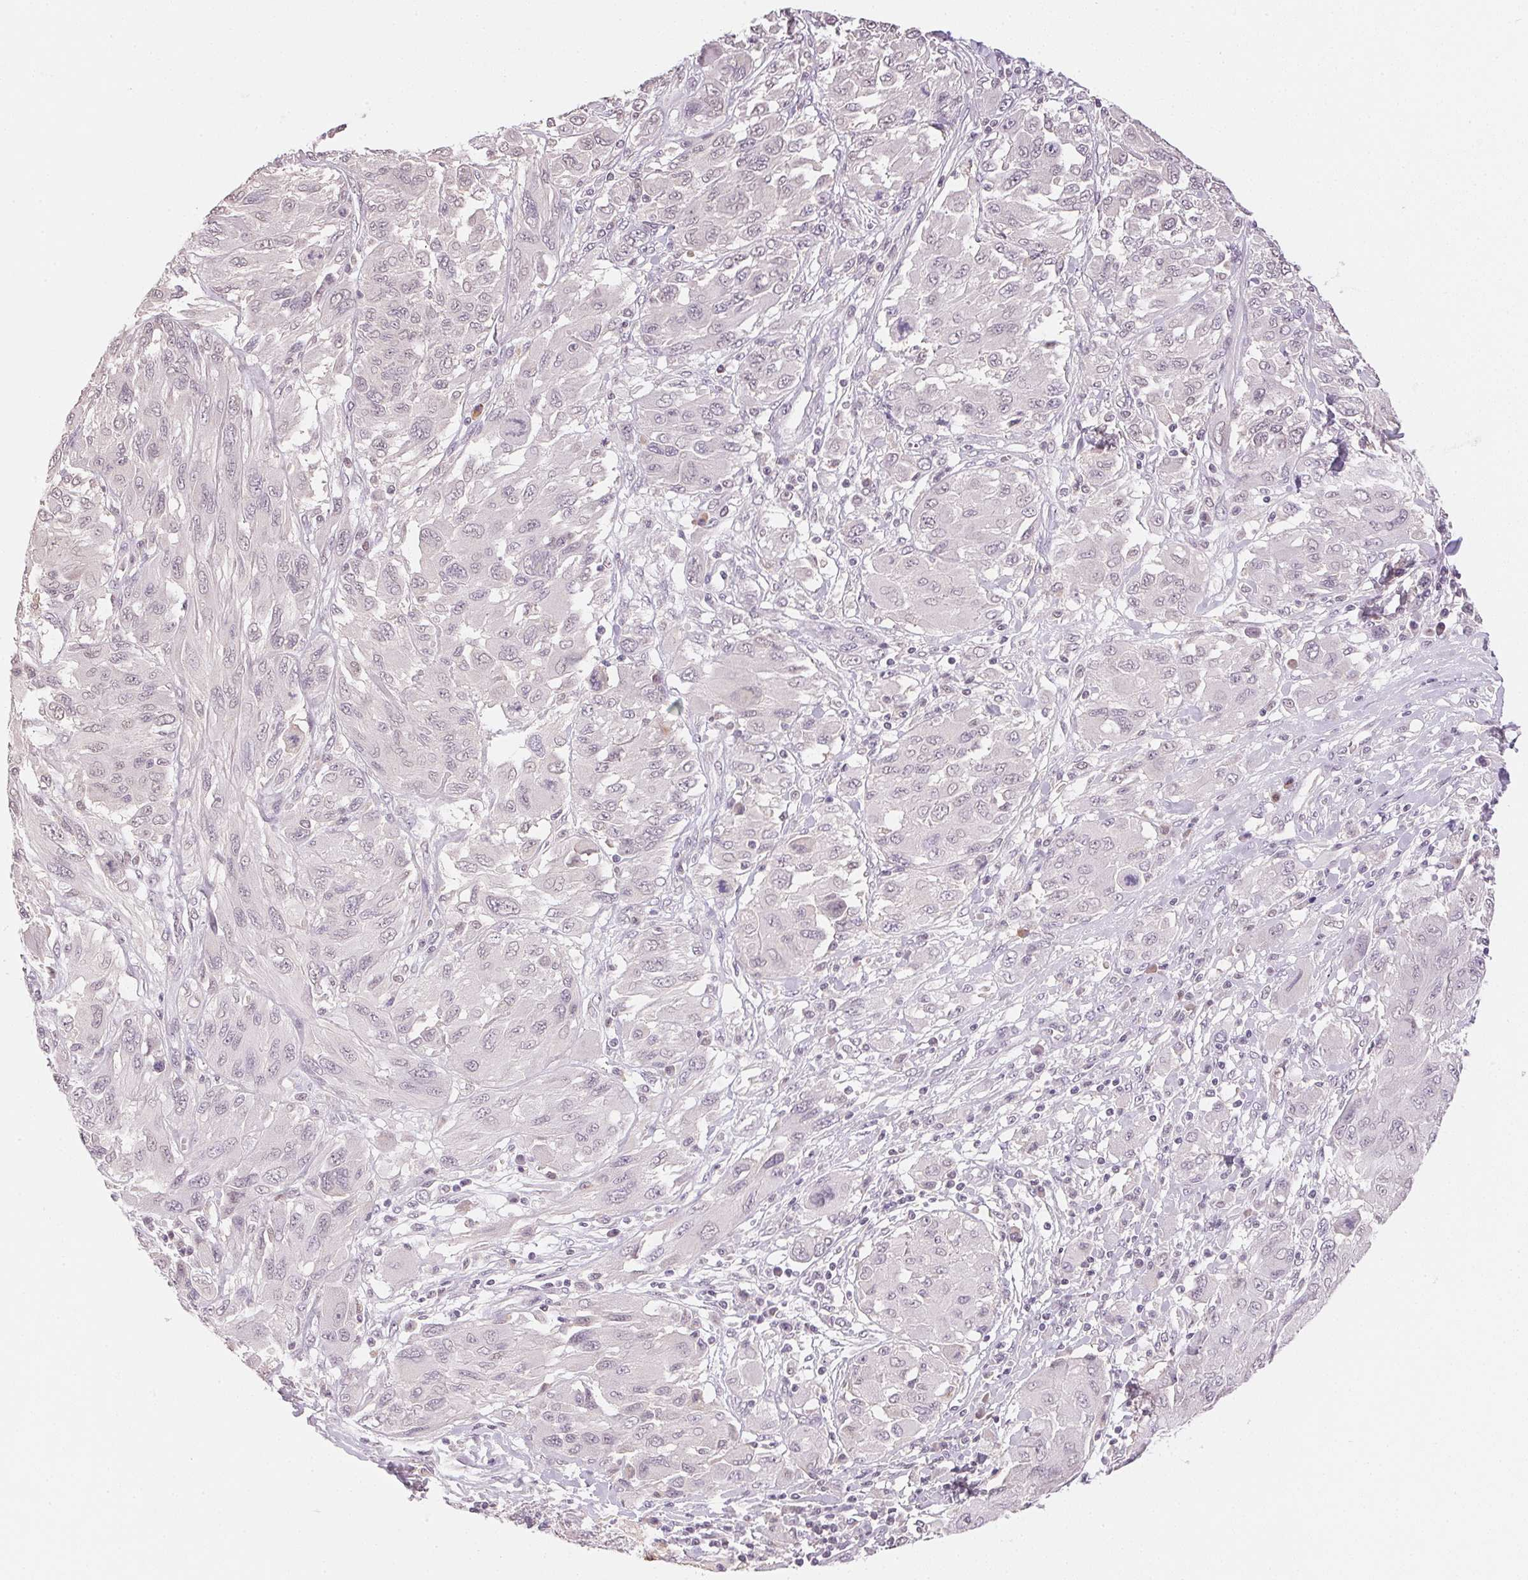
{"staining": {"intensity": "negative", "quantity": "none", "location": "none"}, "tissue": "melanoma", "cell_type": "Tumor cells", "image_type": "cancer", "snomed": [{"axis": "morphology", "description": "Malignant melanoma, NOS"}, {"axis": "topography", "description": "Skin"}], "caption": "Melanoma stained for a protein using immunohistochemistry exhibits no staining tumor cells.", "gene": "FNDC4", "patient": {"sex": "female", "age": 91}}